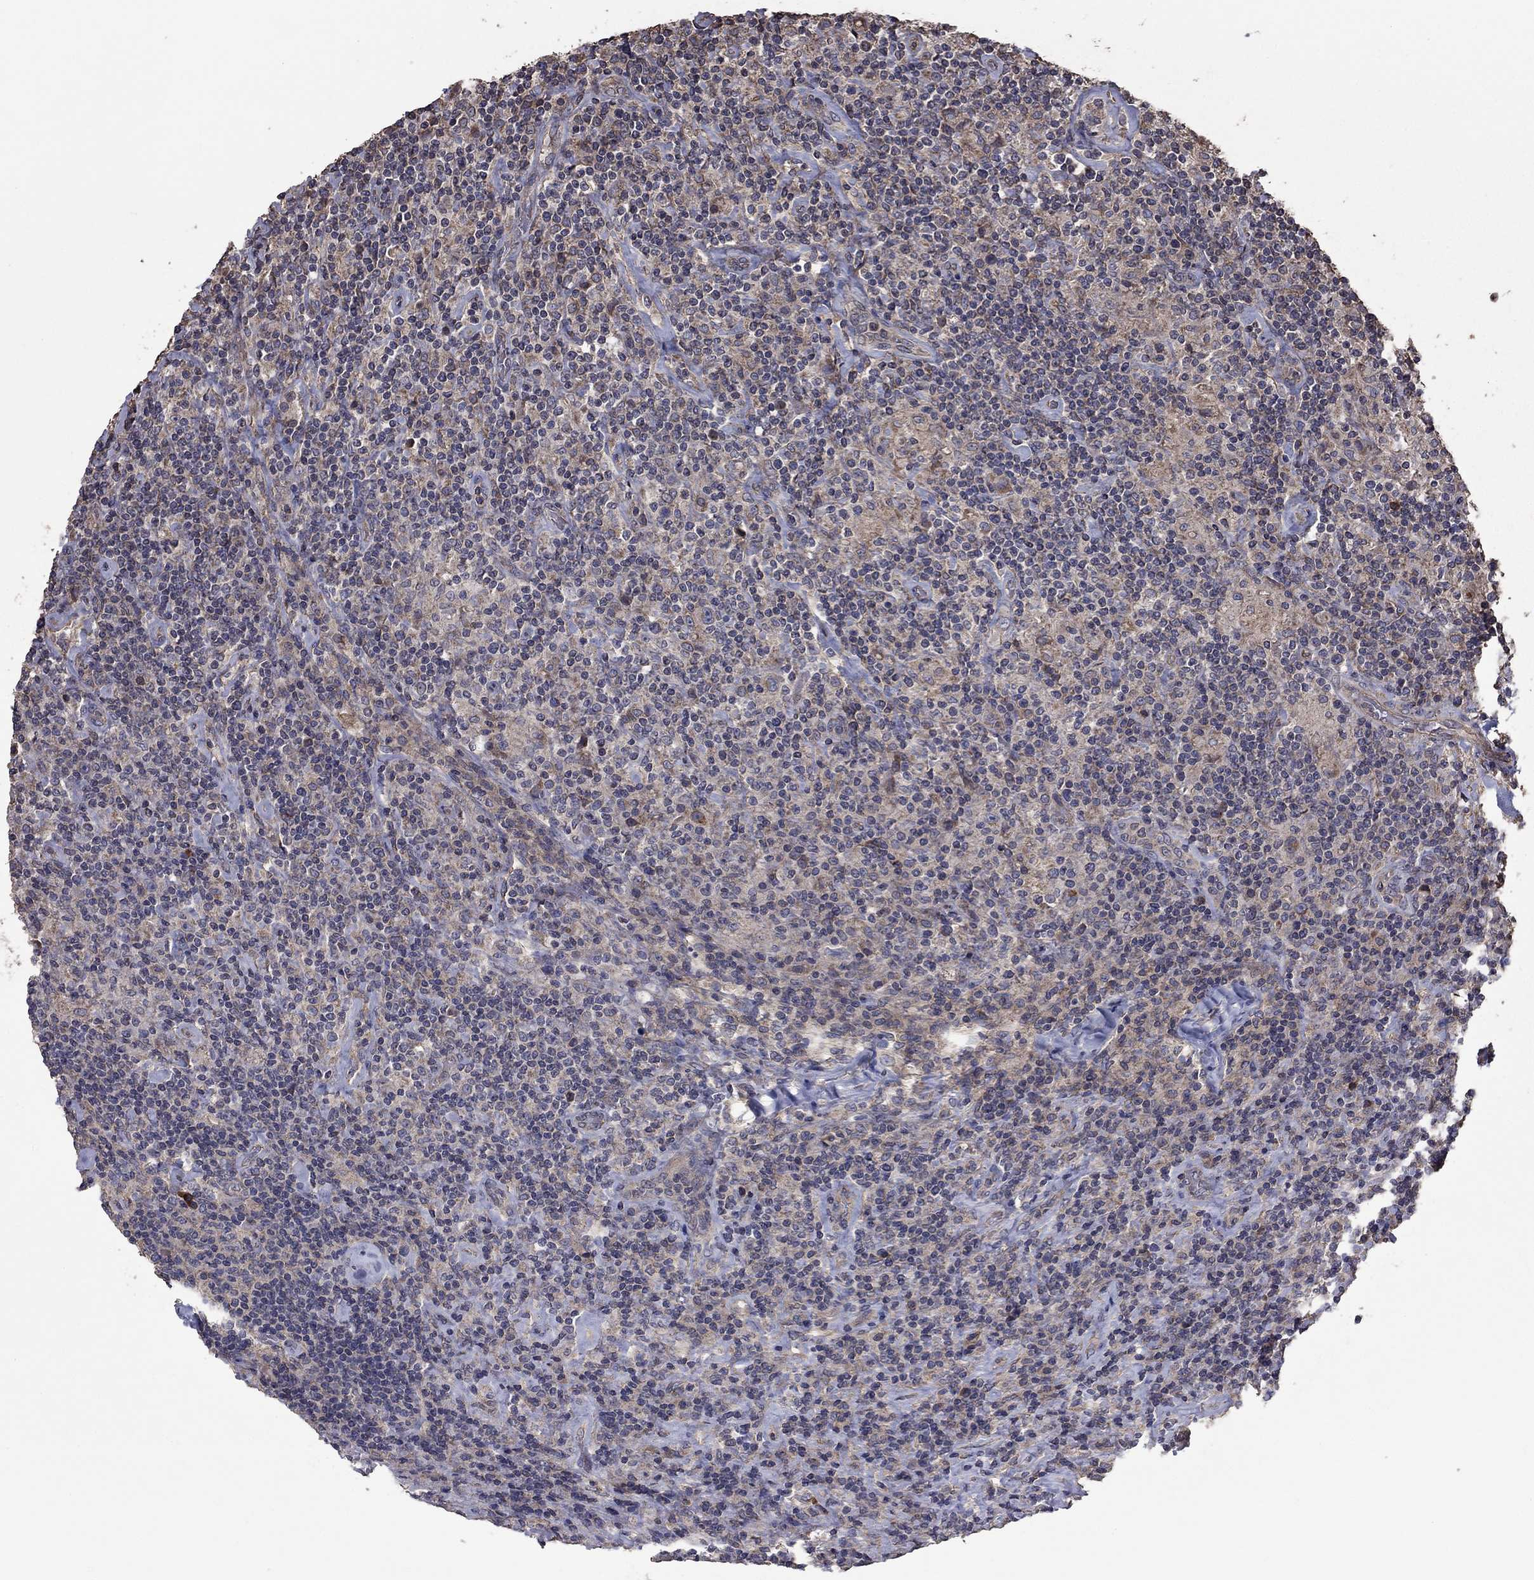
{"staining": {"intensity": "negative", "quantity": "none", "location": "none"}, "tissue": "lymphoma", "cell_type": "Tumor cells", "image_type": "cancer", "snomed": [{"axis": "morphology", "description": "Hodgkin's disease, NOS"}, {"axis": "topography", "description": "Lymph node"}], "caption": "Immunohistochemical staining of human lymphoma exhibits no significant positivity in tumor cells.", "gene": "FLT4", "patient": {"sex": "male", "age": 70}}